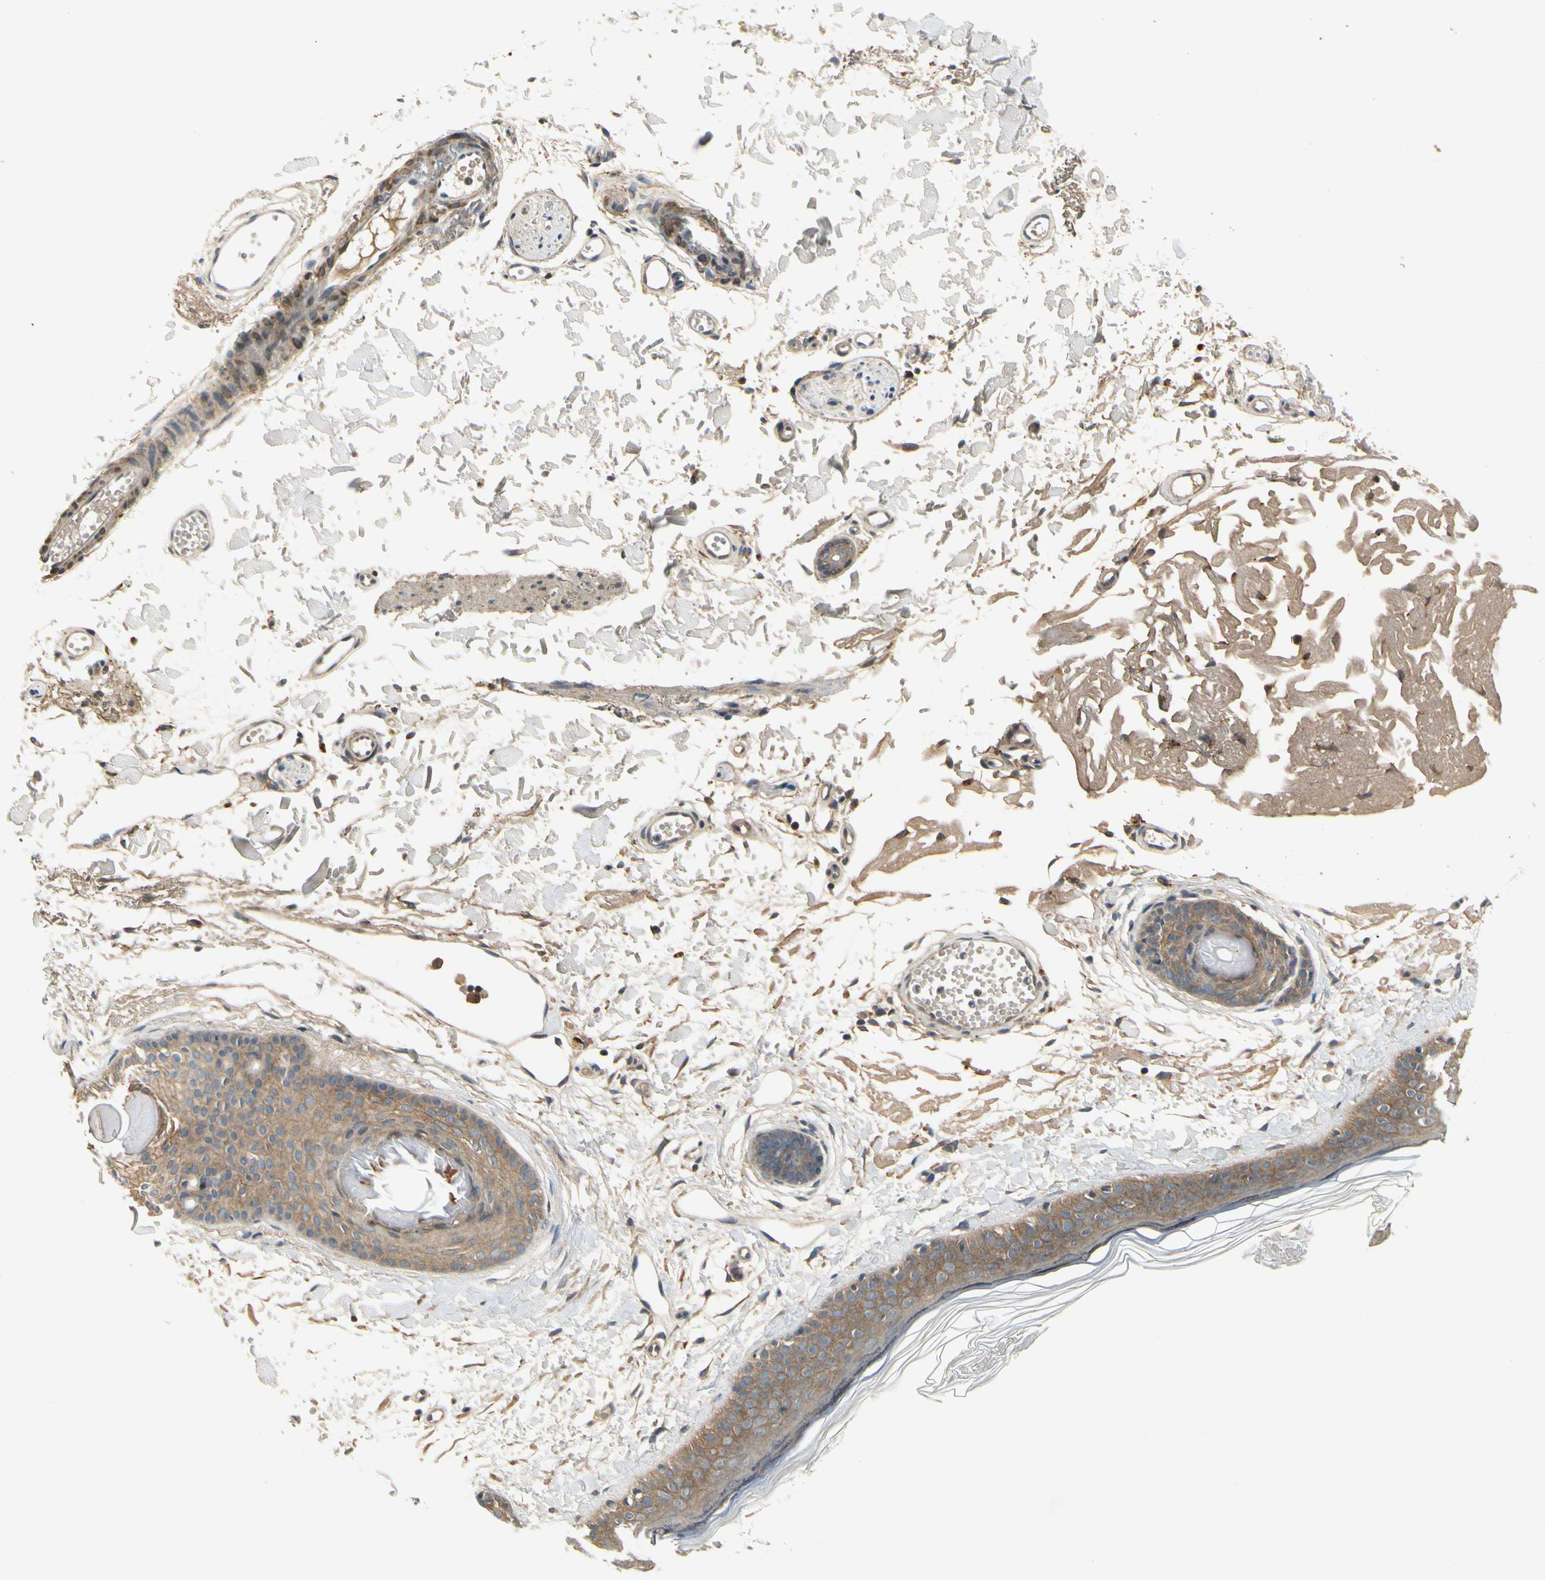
{"staining": {"intensity": "moderate", "quantity": ">75%", "location": "cytoplasmic/membranous"}, "tissue": "skin", "cell_type": "Fibroblasts", "image_type": "normal", "snomed": [{"axis": "morphology", "description": "Normal tissue, NOS"}, {"axis": "topography", "description": "Skin"}], "caption": "Protein analysis of unremarkable skin shows moderate cytoplasmic/membranous expression in approximately >75% of fibroblasts.", "gene": "EPHB3", "patient": {"sex": "male", "age": 83}}